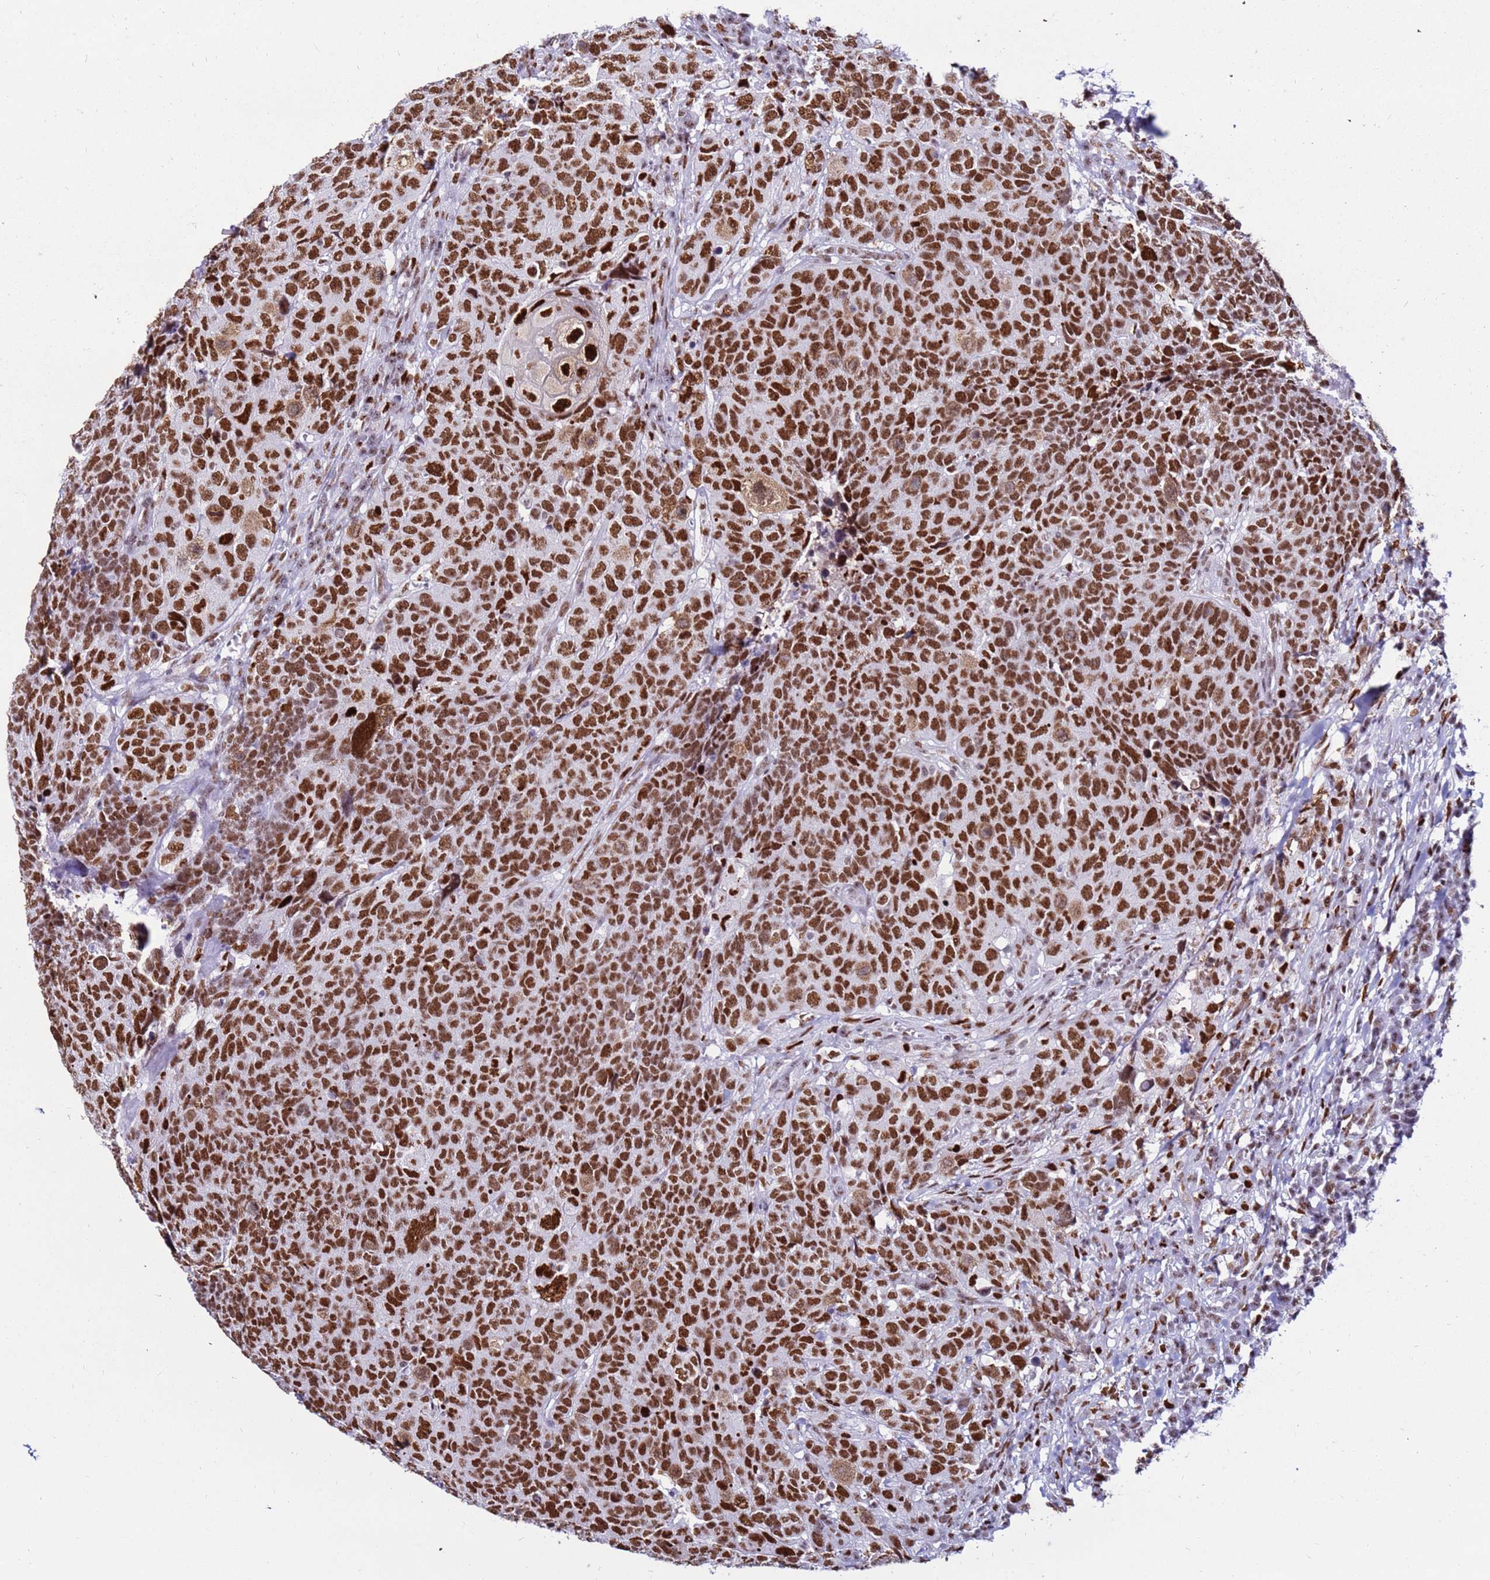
{"staining": {"intensity": "strong", "quantity": ">75%", "location": "nuclear"}, "tissue": "head and neck cancer", "cell_type": "Tumor cells", "image_type": "cancer", "snomed": [{"axis": "morphology", "description": "Normal tissue, NOS"}, {"axis": "morphology", "description": "Squamous cell carcinoma, NOS"}, {"axis": "topography", "description": "Skeletal muscle"}, {"axis": "topography", "description": "Vascular tissue"}, {"axis": "topography", "description": "Peripheral nerve tissue"}, {"axis": "topography", "description": "Head-Neck"}], "caption": "Protein positivity by immunohistochemistry exhibits strong nuclear positivity in about >75% of tumor cells in head and neck cancer.", "gene": "KPNA4", "patient": {"sex": "male", "age": 66}}